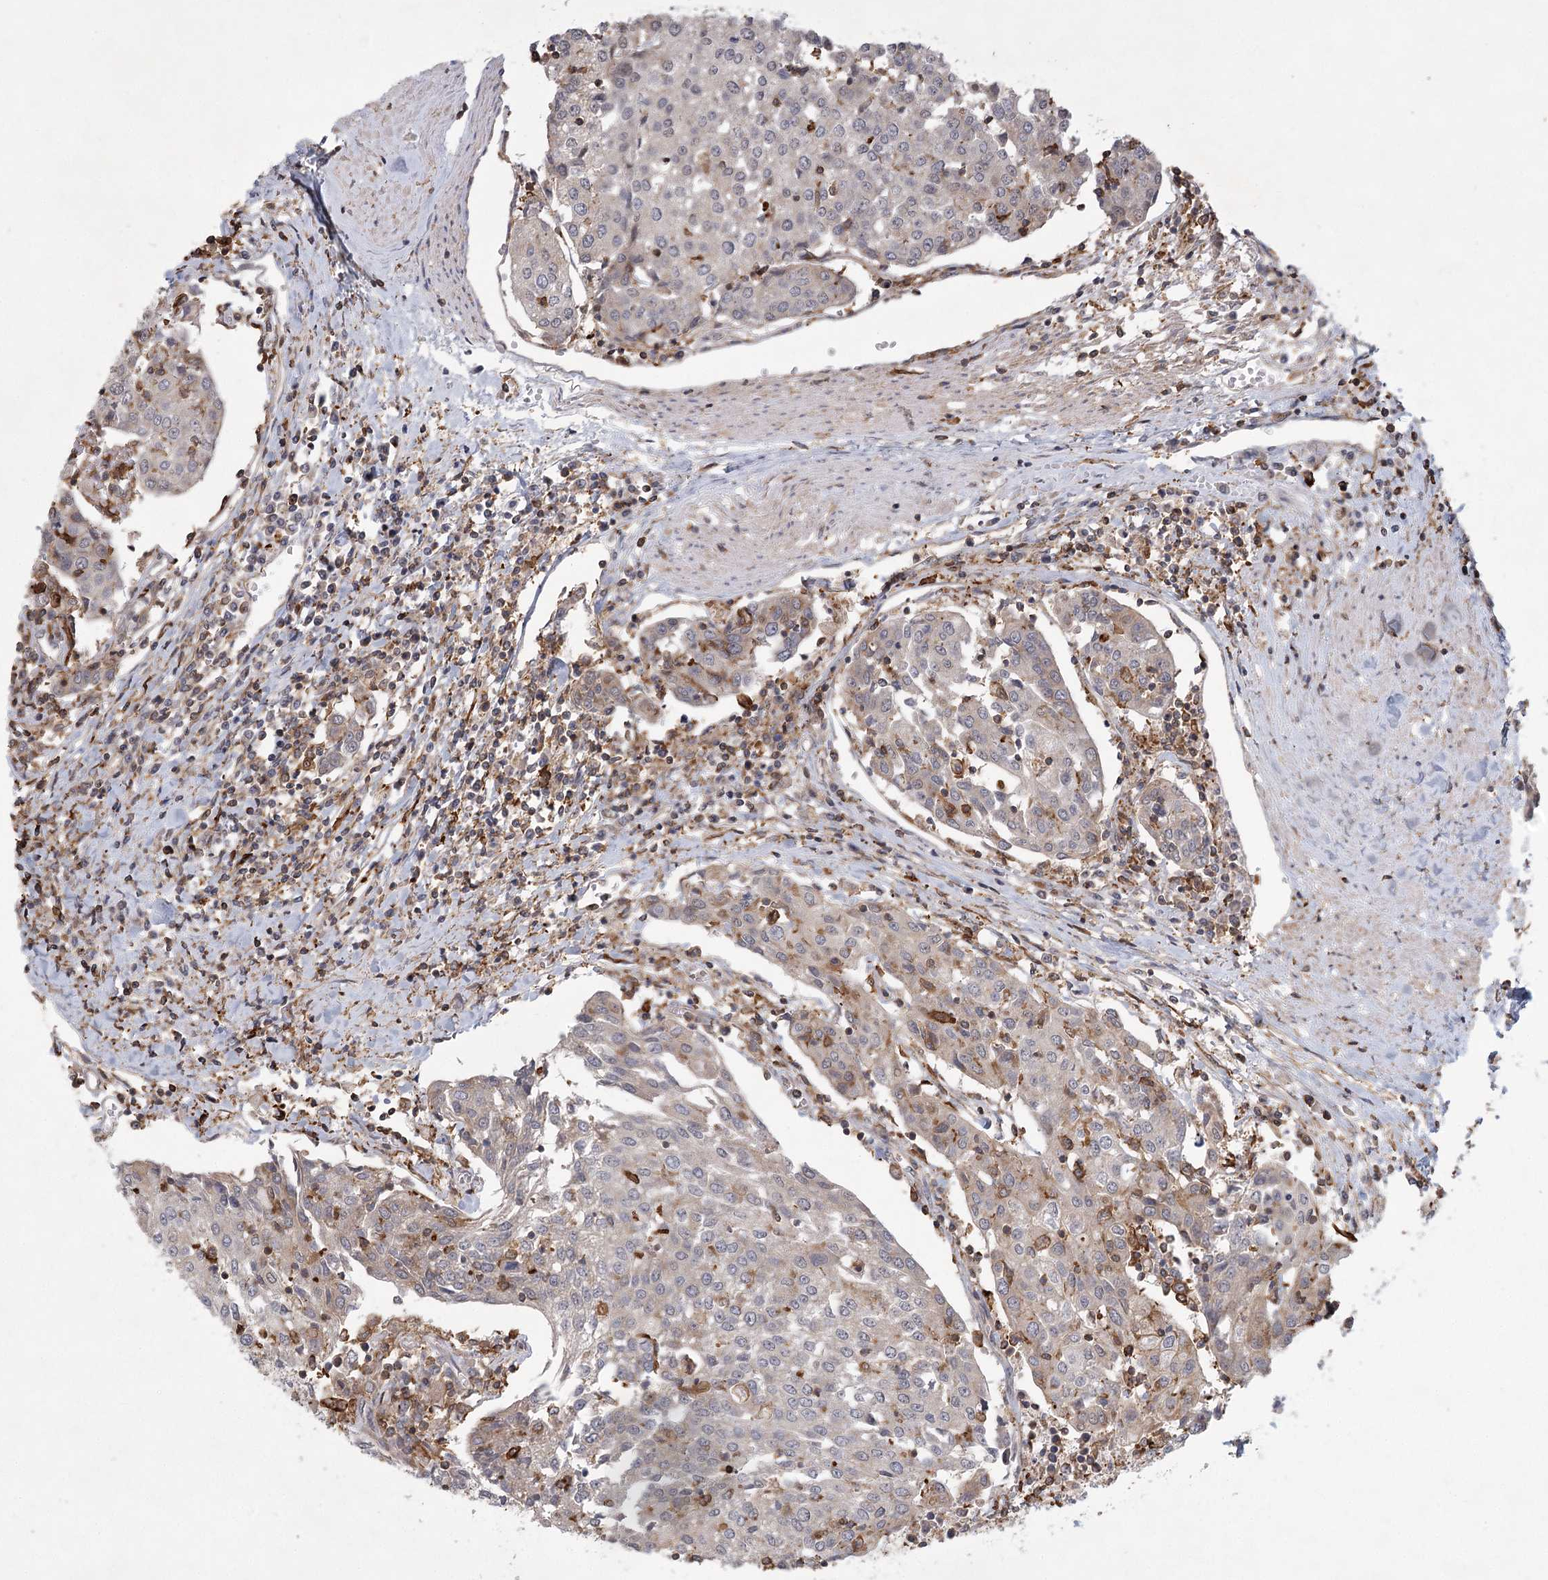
{"staining": {"intensity": "negative", "quantity": "none", "location": "none"}, "tissue": "urothelial cancer", "cell_type": "Tumor cells", "image_type": "cancer", "snomed": [{"axis": "morphology", "description": "Urothelial carcinoma, High grade"}, {"axis": "topography", "description": "Urinary bladder"}], "caption": "High power microscopy histopathology image of an immunohistochemistry (IHC) image of high-grade urothelial carcinoma, revealing no significant staining in tumor cells. The staining is performed using DAB brown chromogen with nuclei counter-stained in using hematoxylin.", "gene": "MEPE", "patient": {"sex": "female", "age": 85}}